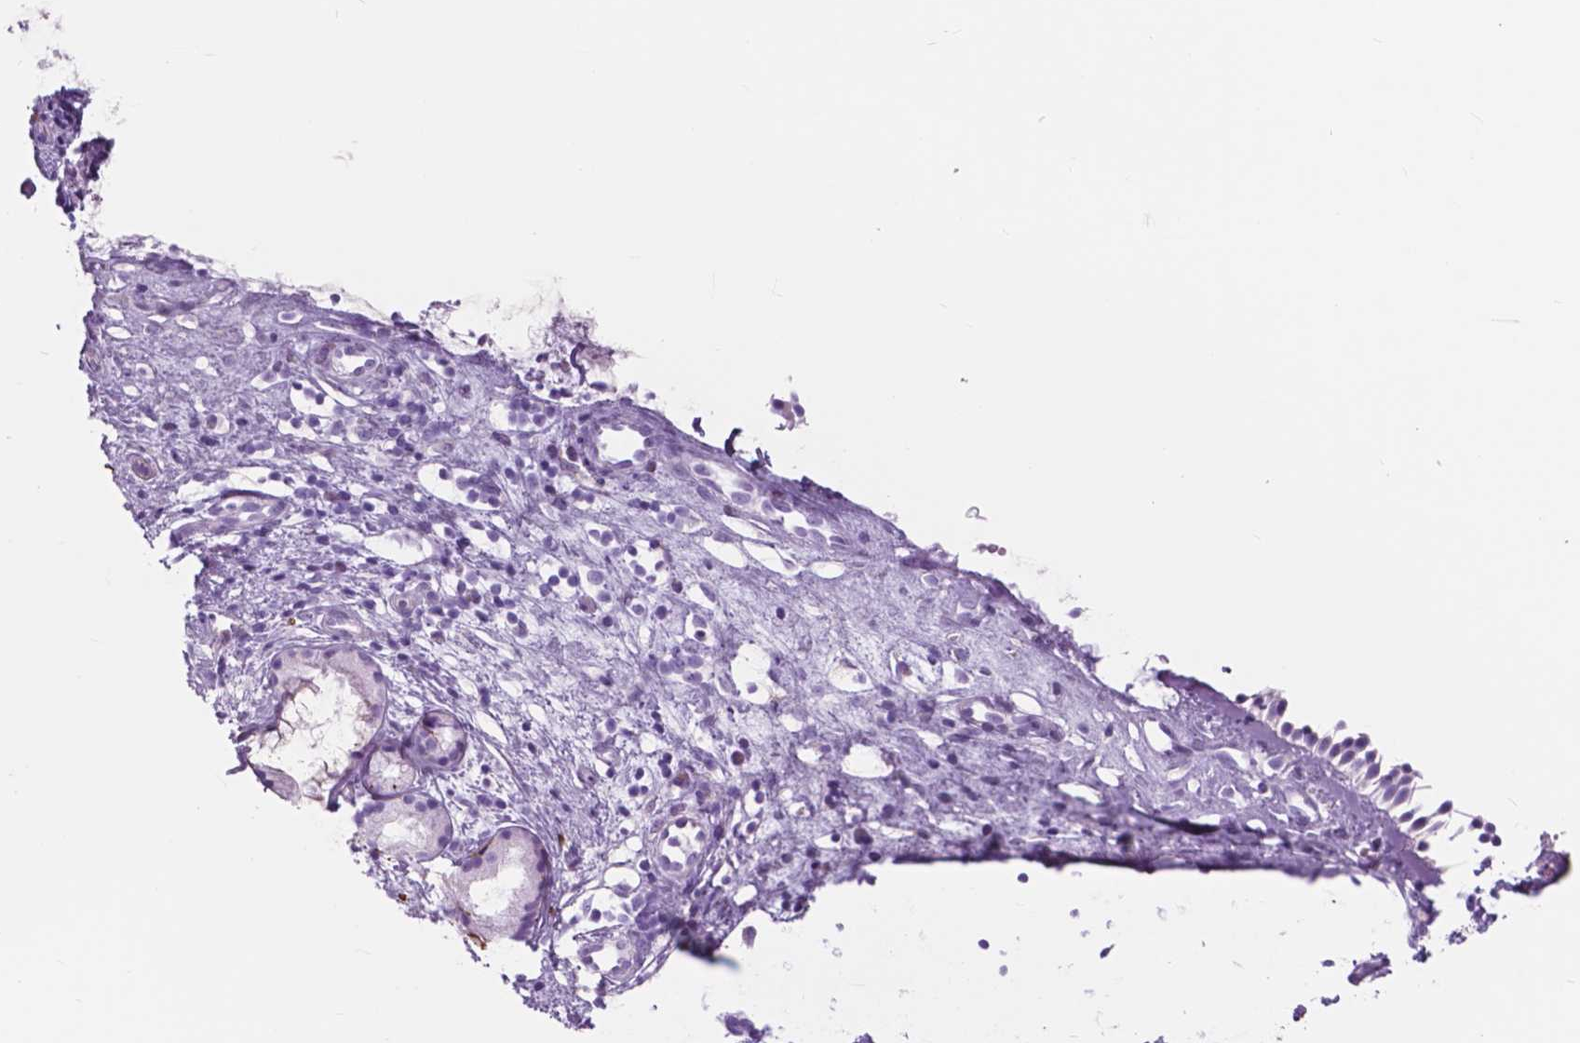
{"staining": {"intensity": "negative", "quantity": "none", "location": "none"}, "tissue": "nasopharynx", "cell_type": "Respiratory epithelial cells", "image_type": "normal", "snomed": [{"axis": "morphology", "description": "Normal tissue, NOS"}, {"axis": "topography", "description": "Nasopharynx"}], "caption": "This micrograph is of normal nasopharynx stained with immunohistochemistry to label a protein in brown with the nuclei are counter-stained blue. There is no staining in respiratory epithelial cells.", "gene": "FXYD2", "patient": {"sex": "female", "age": 52}}